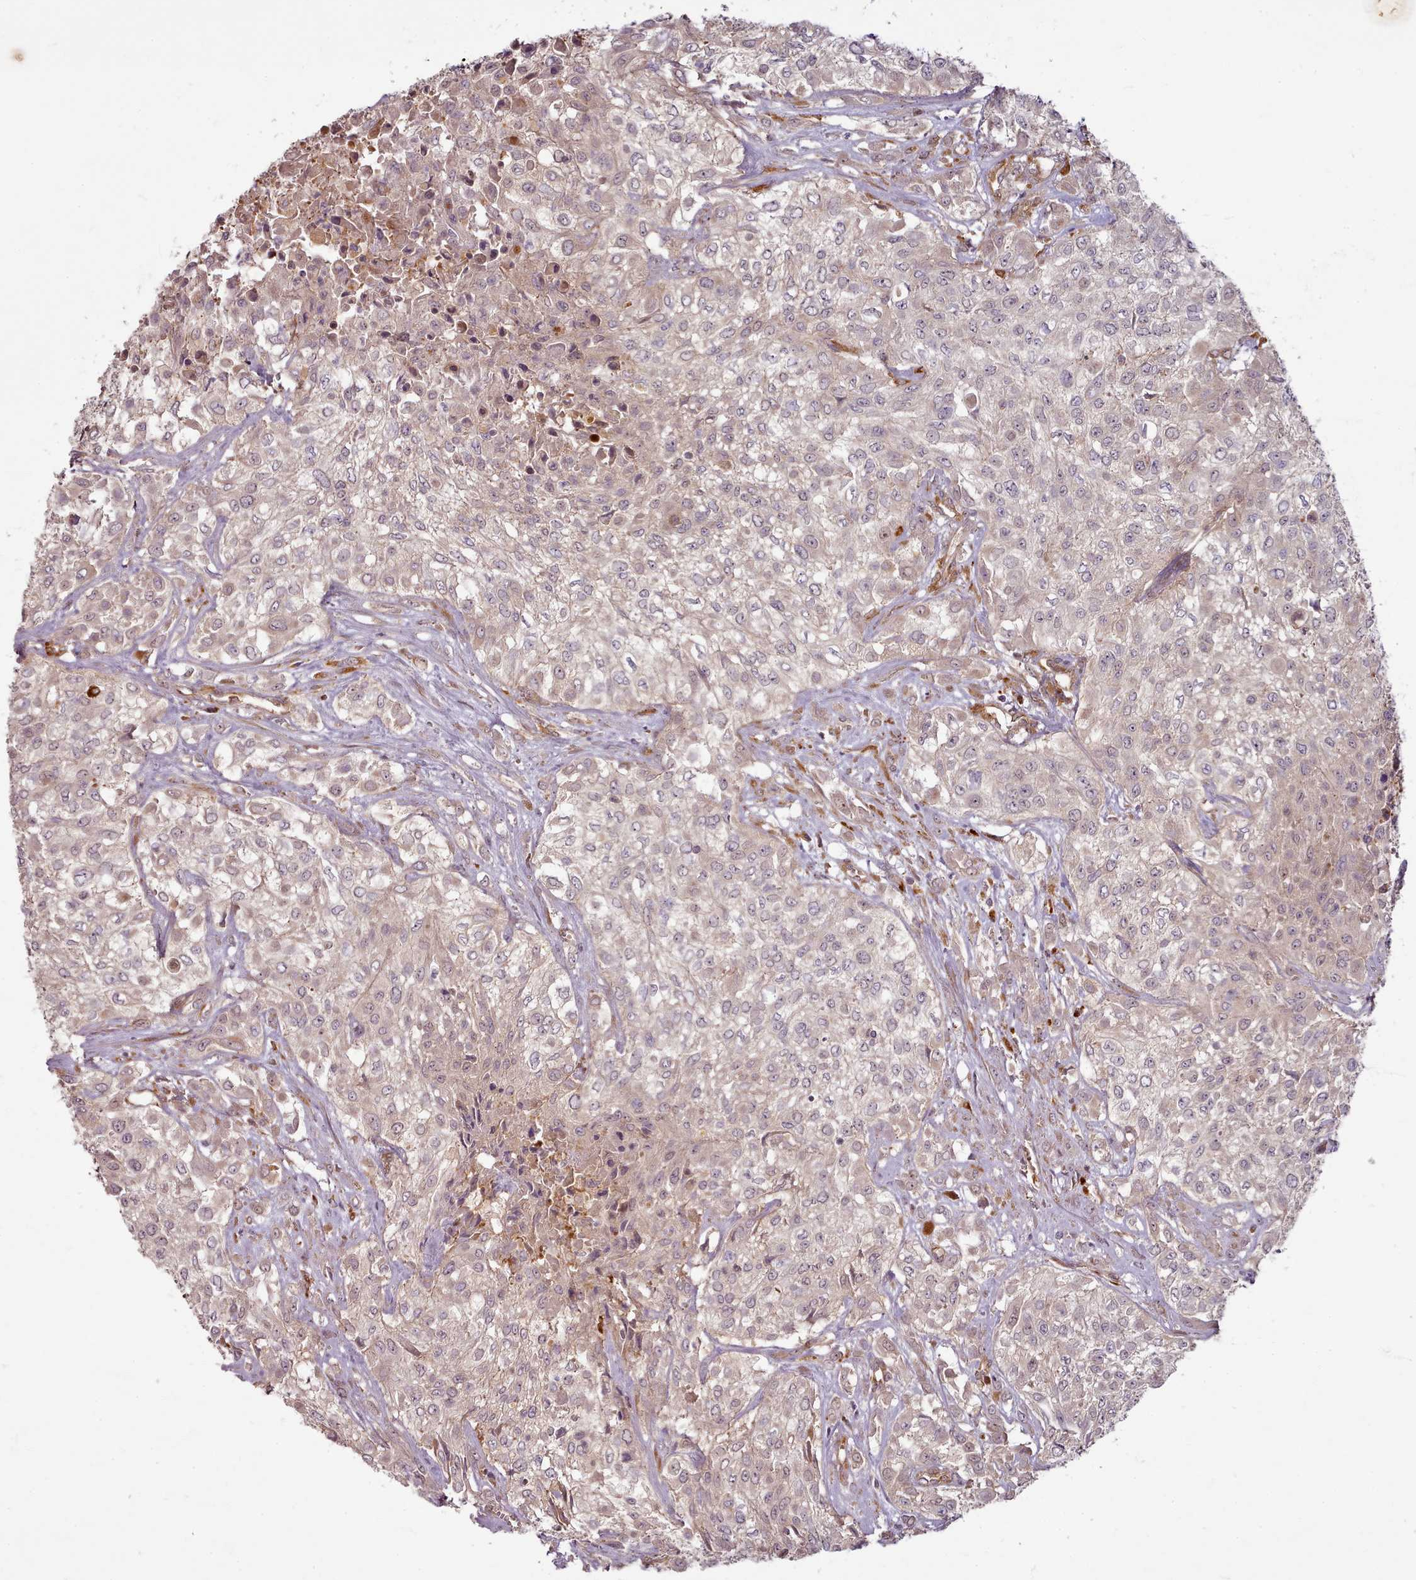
{"staining": {"intensity": "weak", "quantity": "25%-75%", "location": "cytoplasmic/membranous,nuclear"}, "tissue": "urothelial cancer", "cell_type": "Tumor cells", "image_type": "cancer", "snomed": [{"axis": "morphology", "description": "Urothelial carcinoma, High grade"}, {"axis": "topography", "description": "Urinary bladder"}], "caption": "About 25%-75% of tumor cells in high-grade urothelial carcinoma exhibit weak cytoplasmic/membranous and nuclear protein staining as visualized by brown immunohistochemical staining.", "gene": "C1QTNF5", "patient": {"sex": "male", "age": 57}}